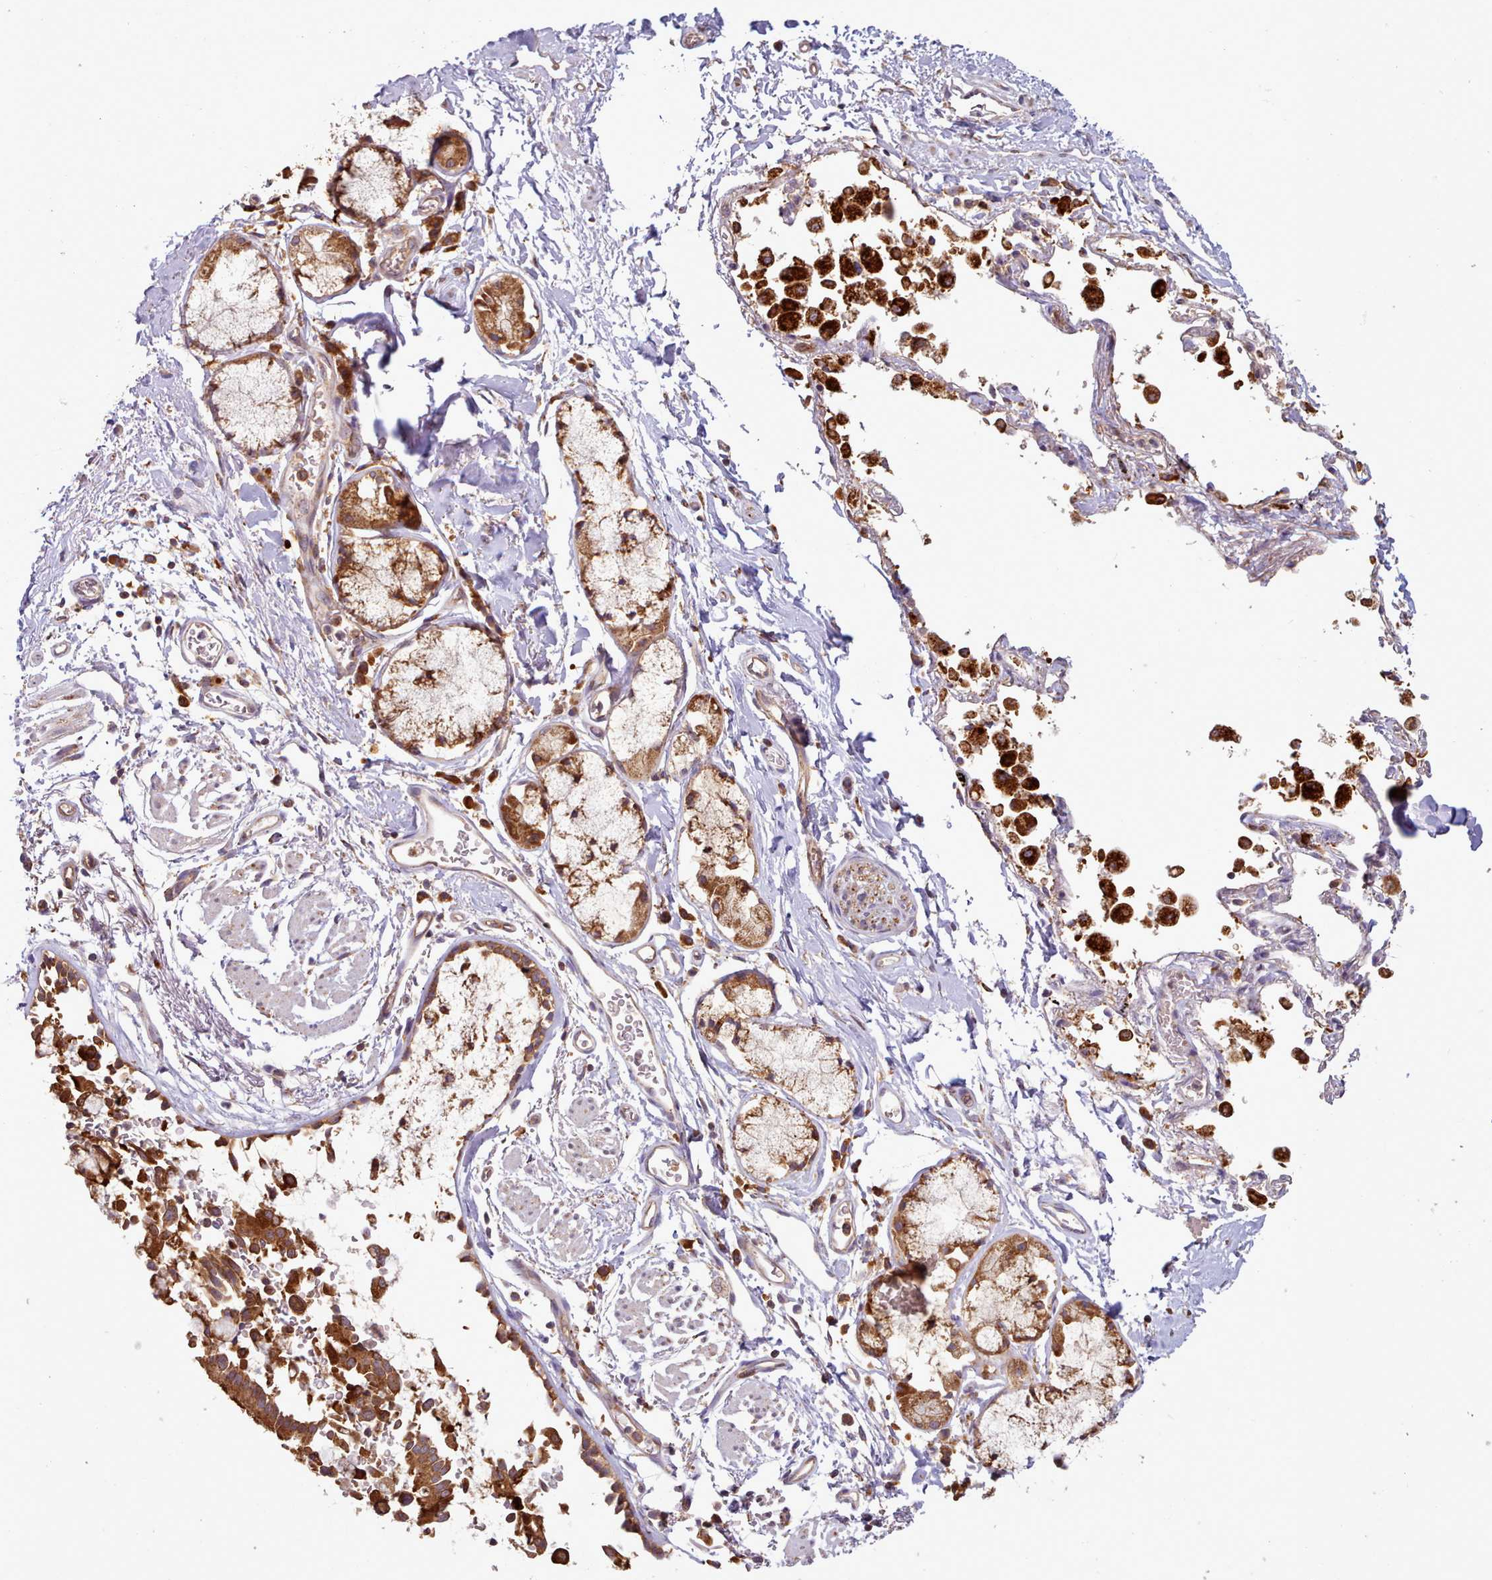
{"staining": {"intensity": "moderate", "quantity": ">75%", "location": "cytoplasmic/membranous"}, "tissue": "soft tissue", "cell_type": "Fibroblasts", "image_type": "normal", "snomed": [{"axis": "morphology", "description": "Normal tissue, NOS"}, {"axis": "topography", "description": "Cartilage tissue"}], "caption": "This is an image of immunohistochemistry staining of benign soft tissue, which shows moderate expression in the cytoplasmic/membranous of fibroblasts.", "gene": "CRYBG1", "patient": {"sex": "male", "age": 73}}